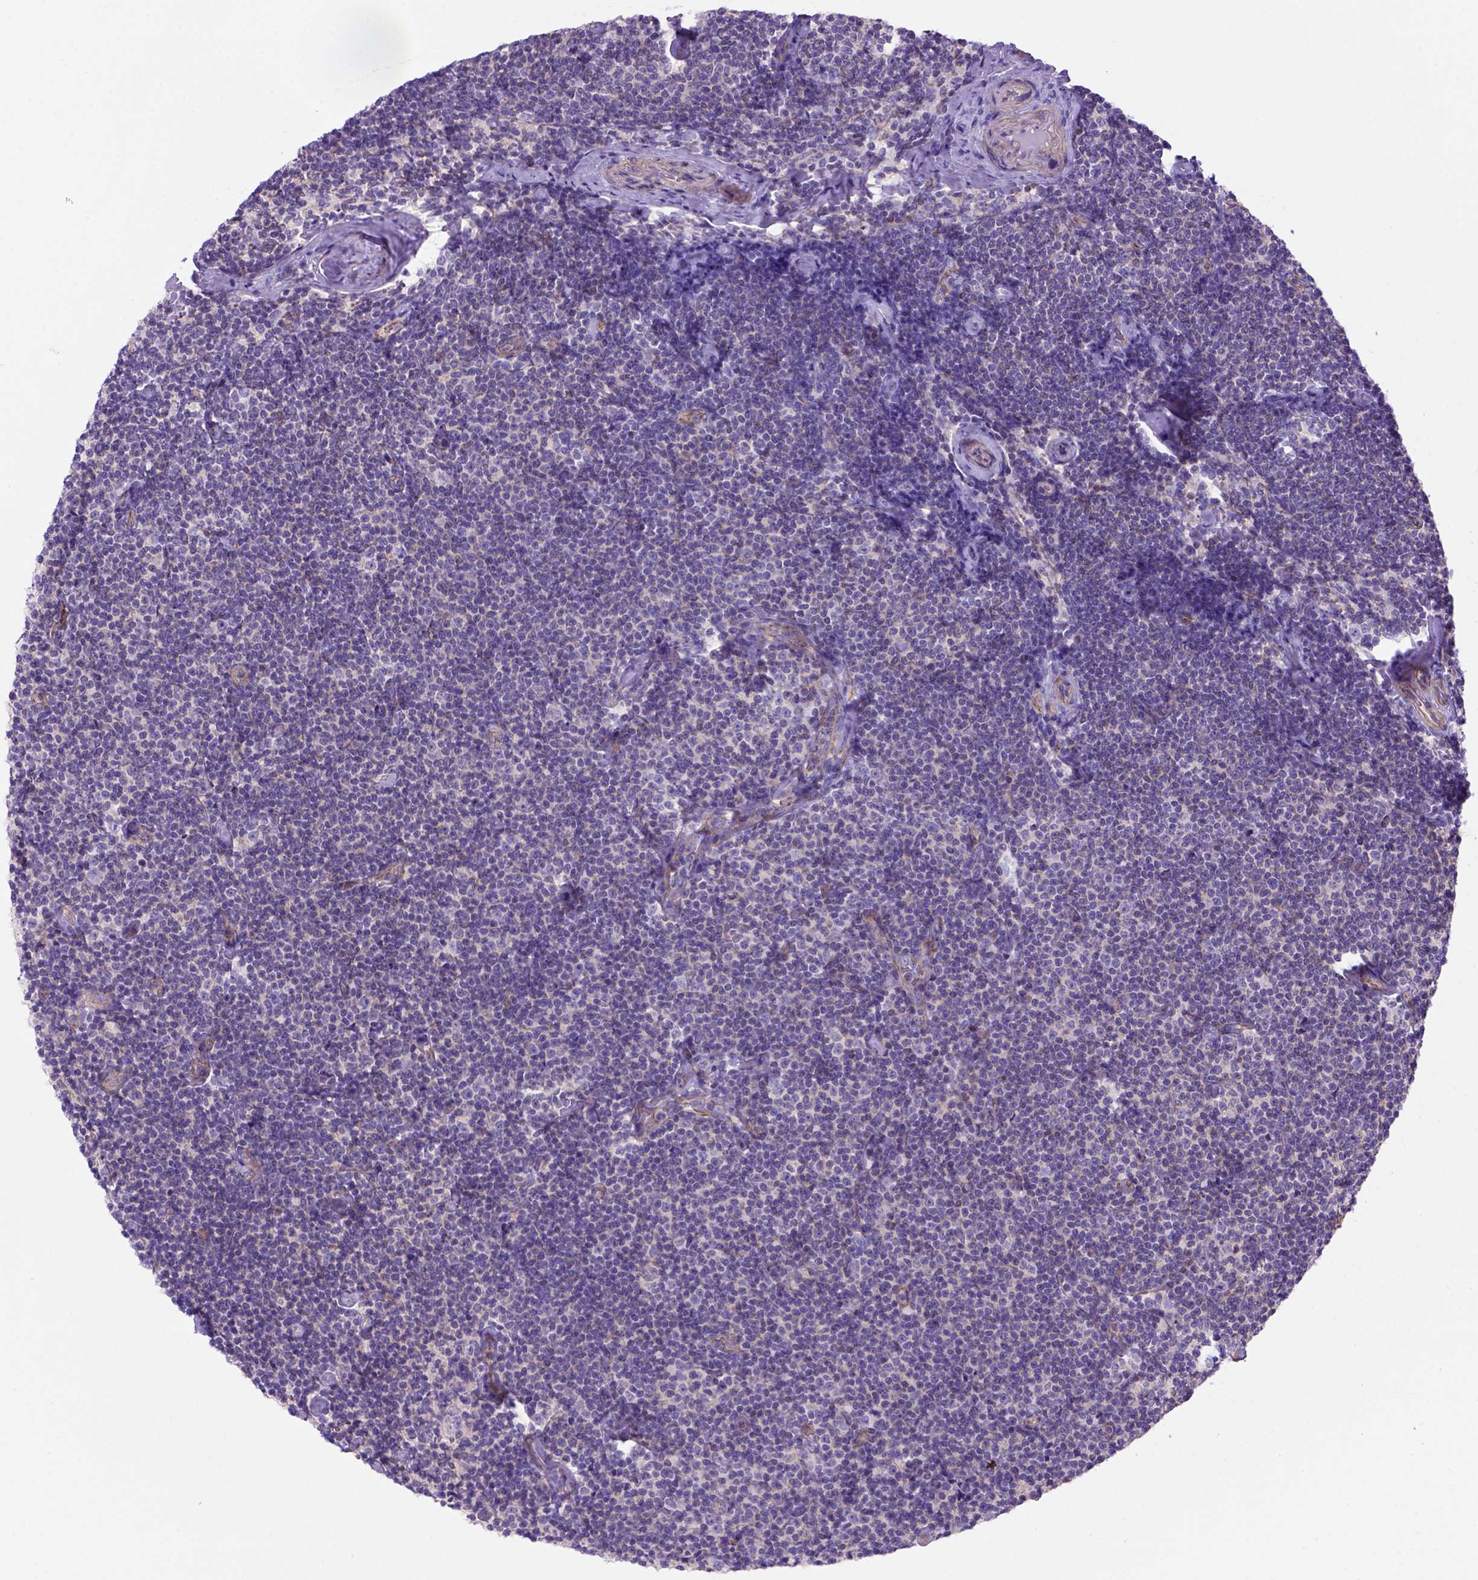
{"staining": {"intensity": "negative", "quantity": "none", "location": "none"}, "tissue": "lymphoma", "cell_type": "Tumor cells", "image_type": "cancer", "snomed": [{"axis": "morphology", "description": "Malignant lymphoma, non-Hodgkin's type, Low grade"}, {"axis": "topography", "description": "Lymph node"}], "caption": "IHC micrograph of lymphoma stained for a protein (brown), which exhibits no positivity in tumor cells.", "gene": "PEX12", "patient": {"sex": "male", "age": 81}}